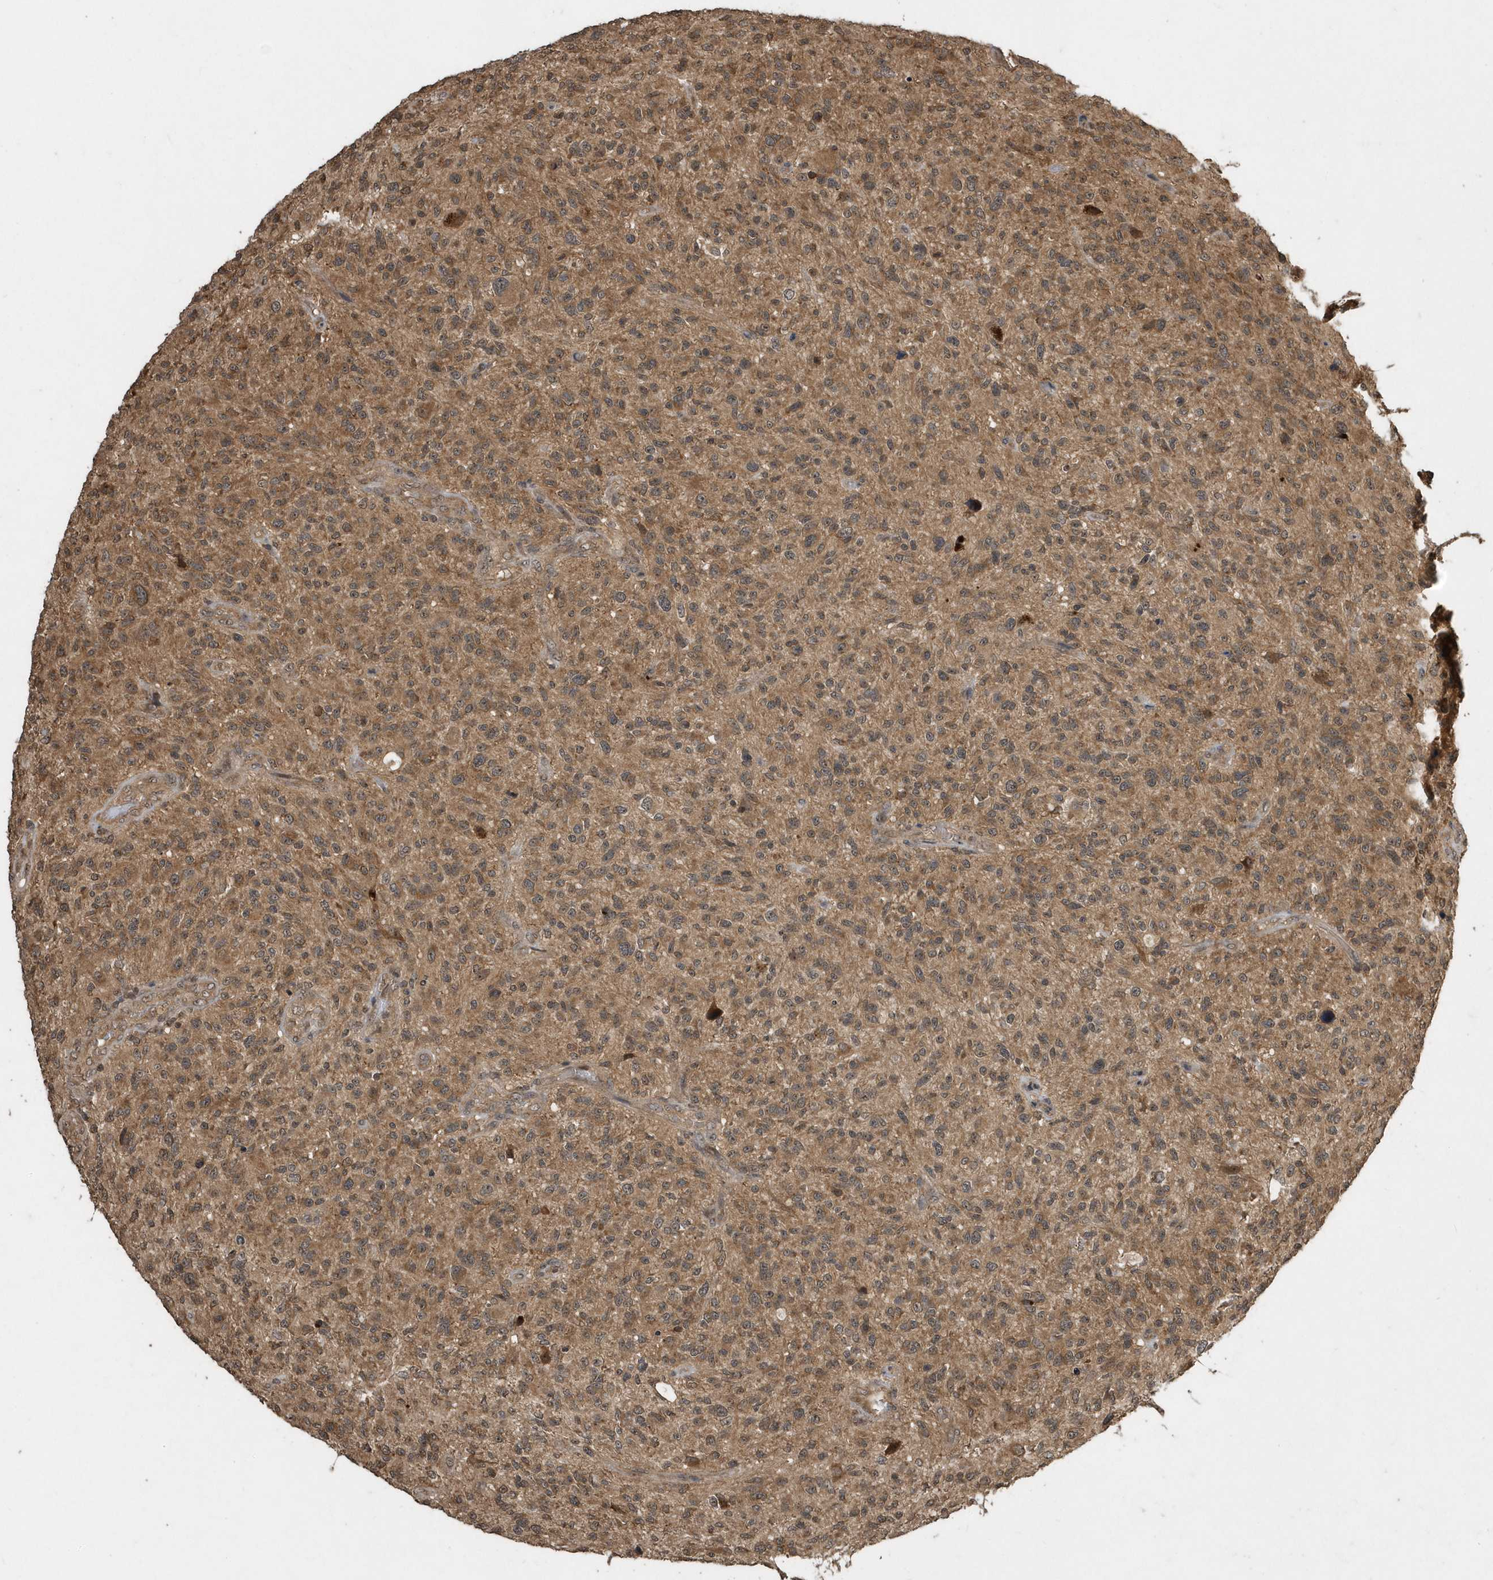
{"staining": {"intensity": "weak", "quantity": "25%-75%", "location": "cytoplasmic/membranous"}, "tissue": "glioma", "cell_type": "Tumor cells", "image_type": "cancer", "snomed": [{"axis": "morphology", "description": "Glioma, malignant, High grade"}, {"axis": "topography", "description": "Brain"}], "caption": "DAB immunohistochemical staining of malignant glioma (high-grade) exhibits weak cytoplasmic/membranous protein expression in about 25%-75% of tumor cells. (Brightfield microscopy of DAB IHC at high magnification).", "gene": "WASHC5", "patient": {"sex": "male", "age": 47}}